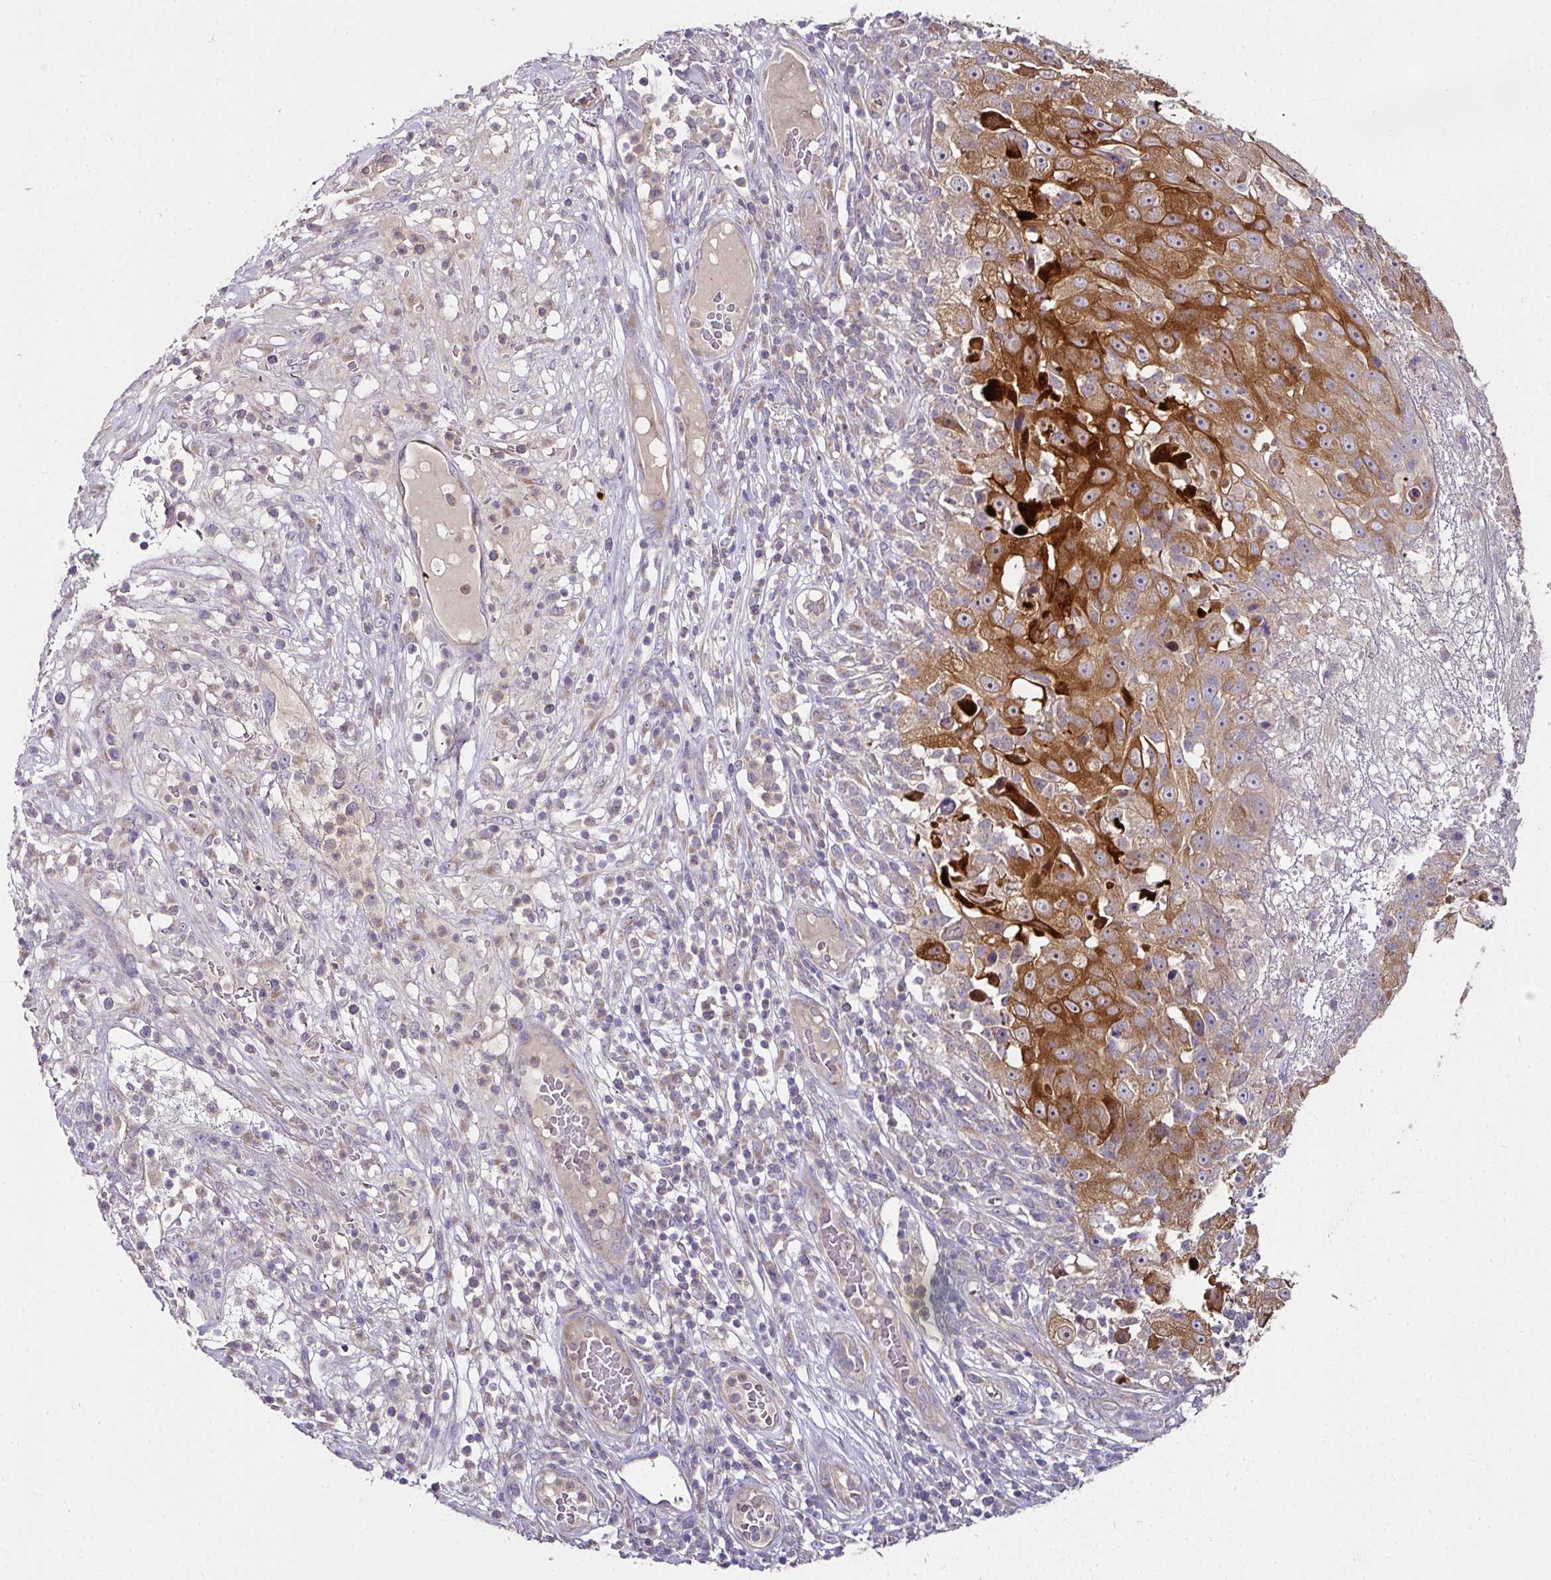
{"staining": {"intensity": "moderate", "quantity": ">75%", "location": "cytoplasmic/membranous"}, "tissue": "skin cancer", "cell_type": "Tumor cells", "image_type": "cancer", "snomed": [{"axis": "morphology", "description": "Squamous cell carcinoma, NOS"}, {"axis": "topography", "description": "Skin"}], "caption": "An immunohistochemistry photomicrograph of neoplastic tissue is shown. Protein staining in brown shows moderate cytoplasmic/membranous positivity in skin cancer within tumor cells.", "gene": "SKIC2", "patient": {"sex": "female", "age": 87}}